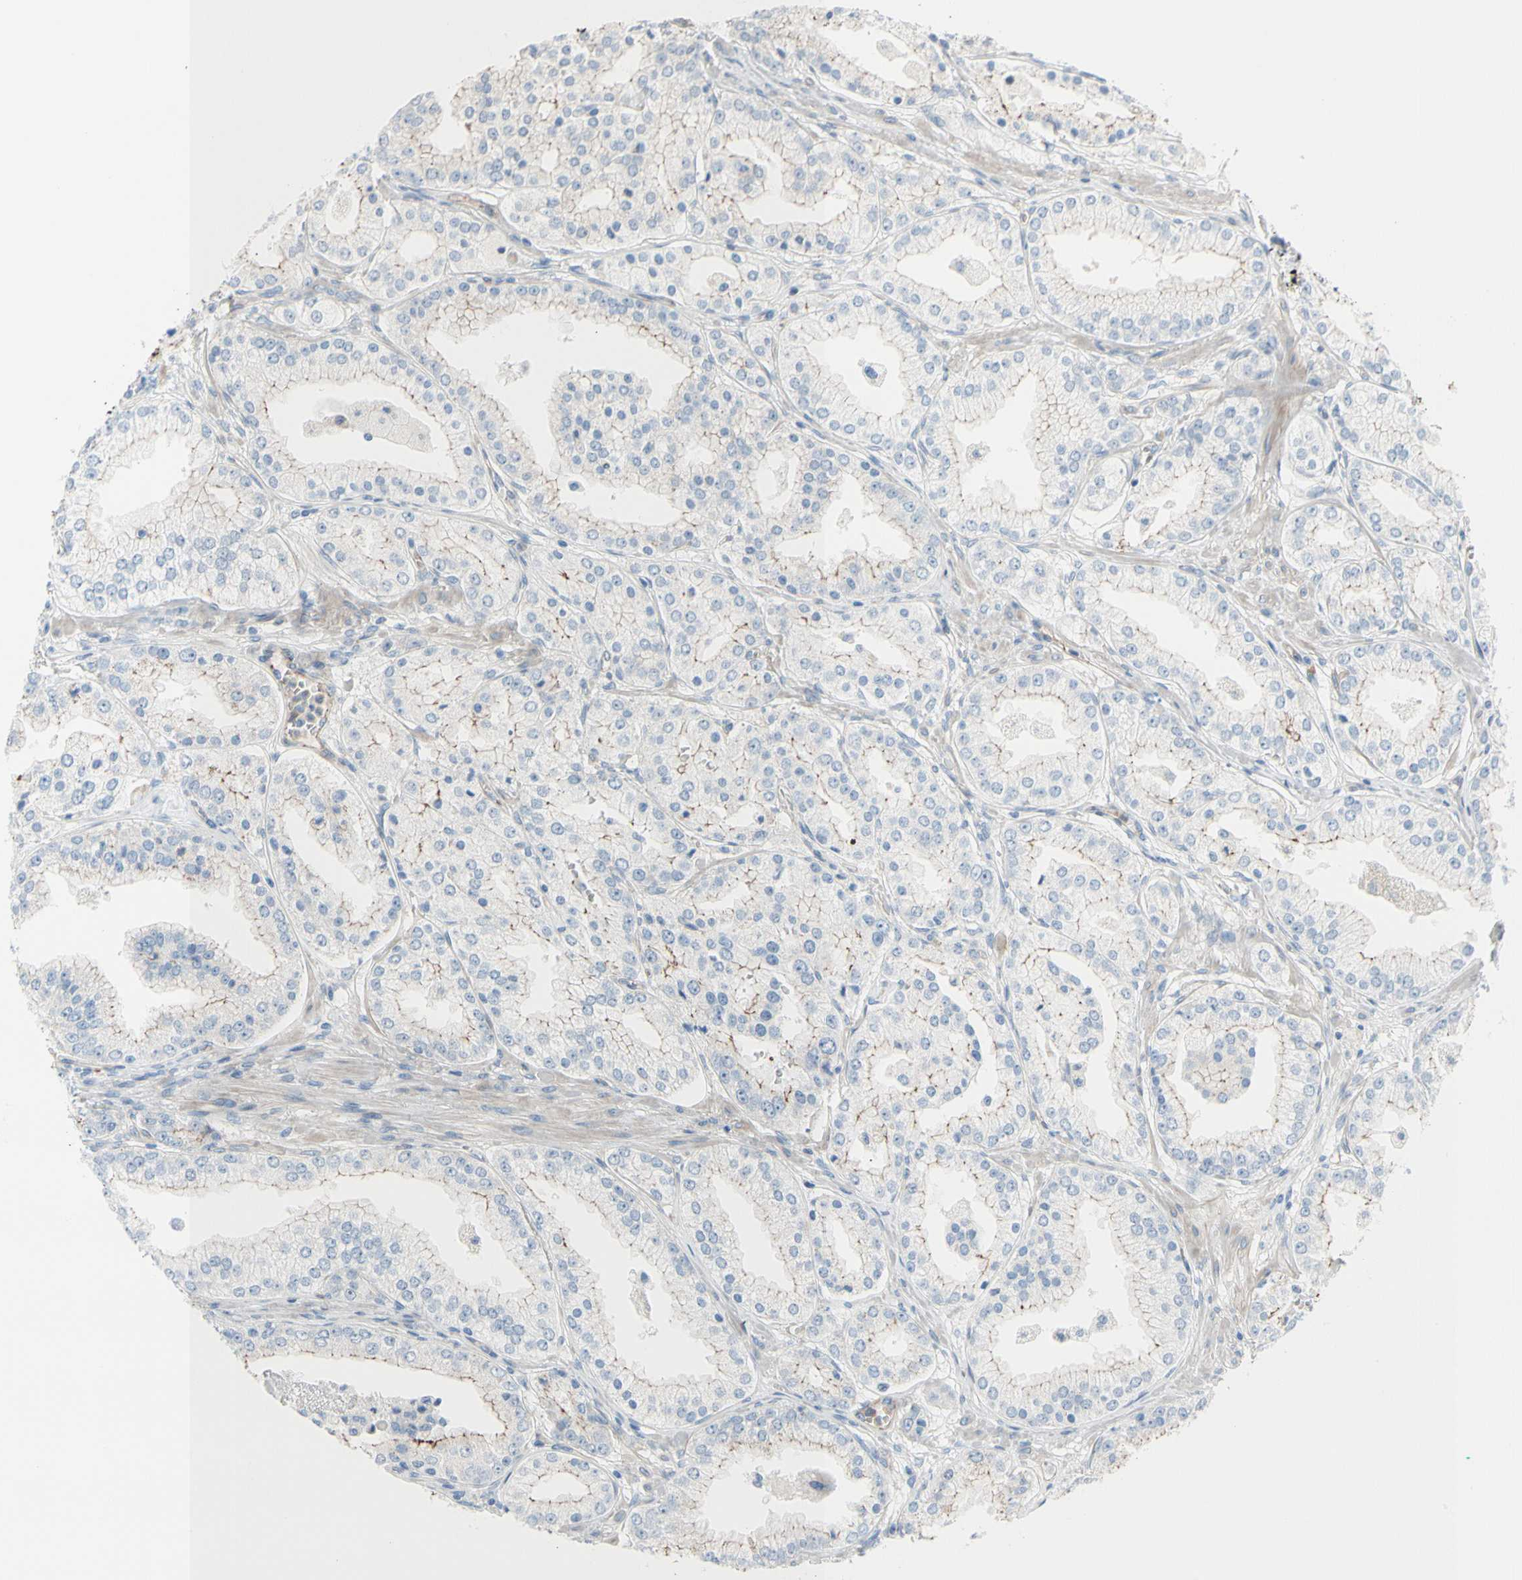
{"staining": {"intensity": "weak", "quantity": "25%-75%", "location": "cytoplasmic/membranous"}, "tissue": "prostate cancer", "cell_type": "Tumor cells", "image_type": "cancer", "snomed": [{"axis": "morphology", "description": "Adenocarcinoma, High grade"}, {"axis": "topography", "description": "Prostate"}], "caption": "Immunohistochemical staining of human prostate high-grade adenocarcinoma displays weak cytoplasmic/membranous protein positivity in approximately 25%-75% of tumor cells. Ihc stains the protein in brown and the nuclei are stained blue.", "gene": "TJP1", "patient": {"sex": "male", "age": 61}}